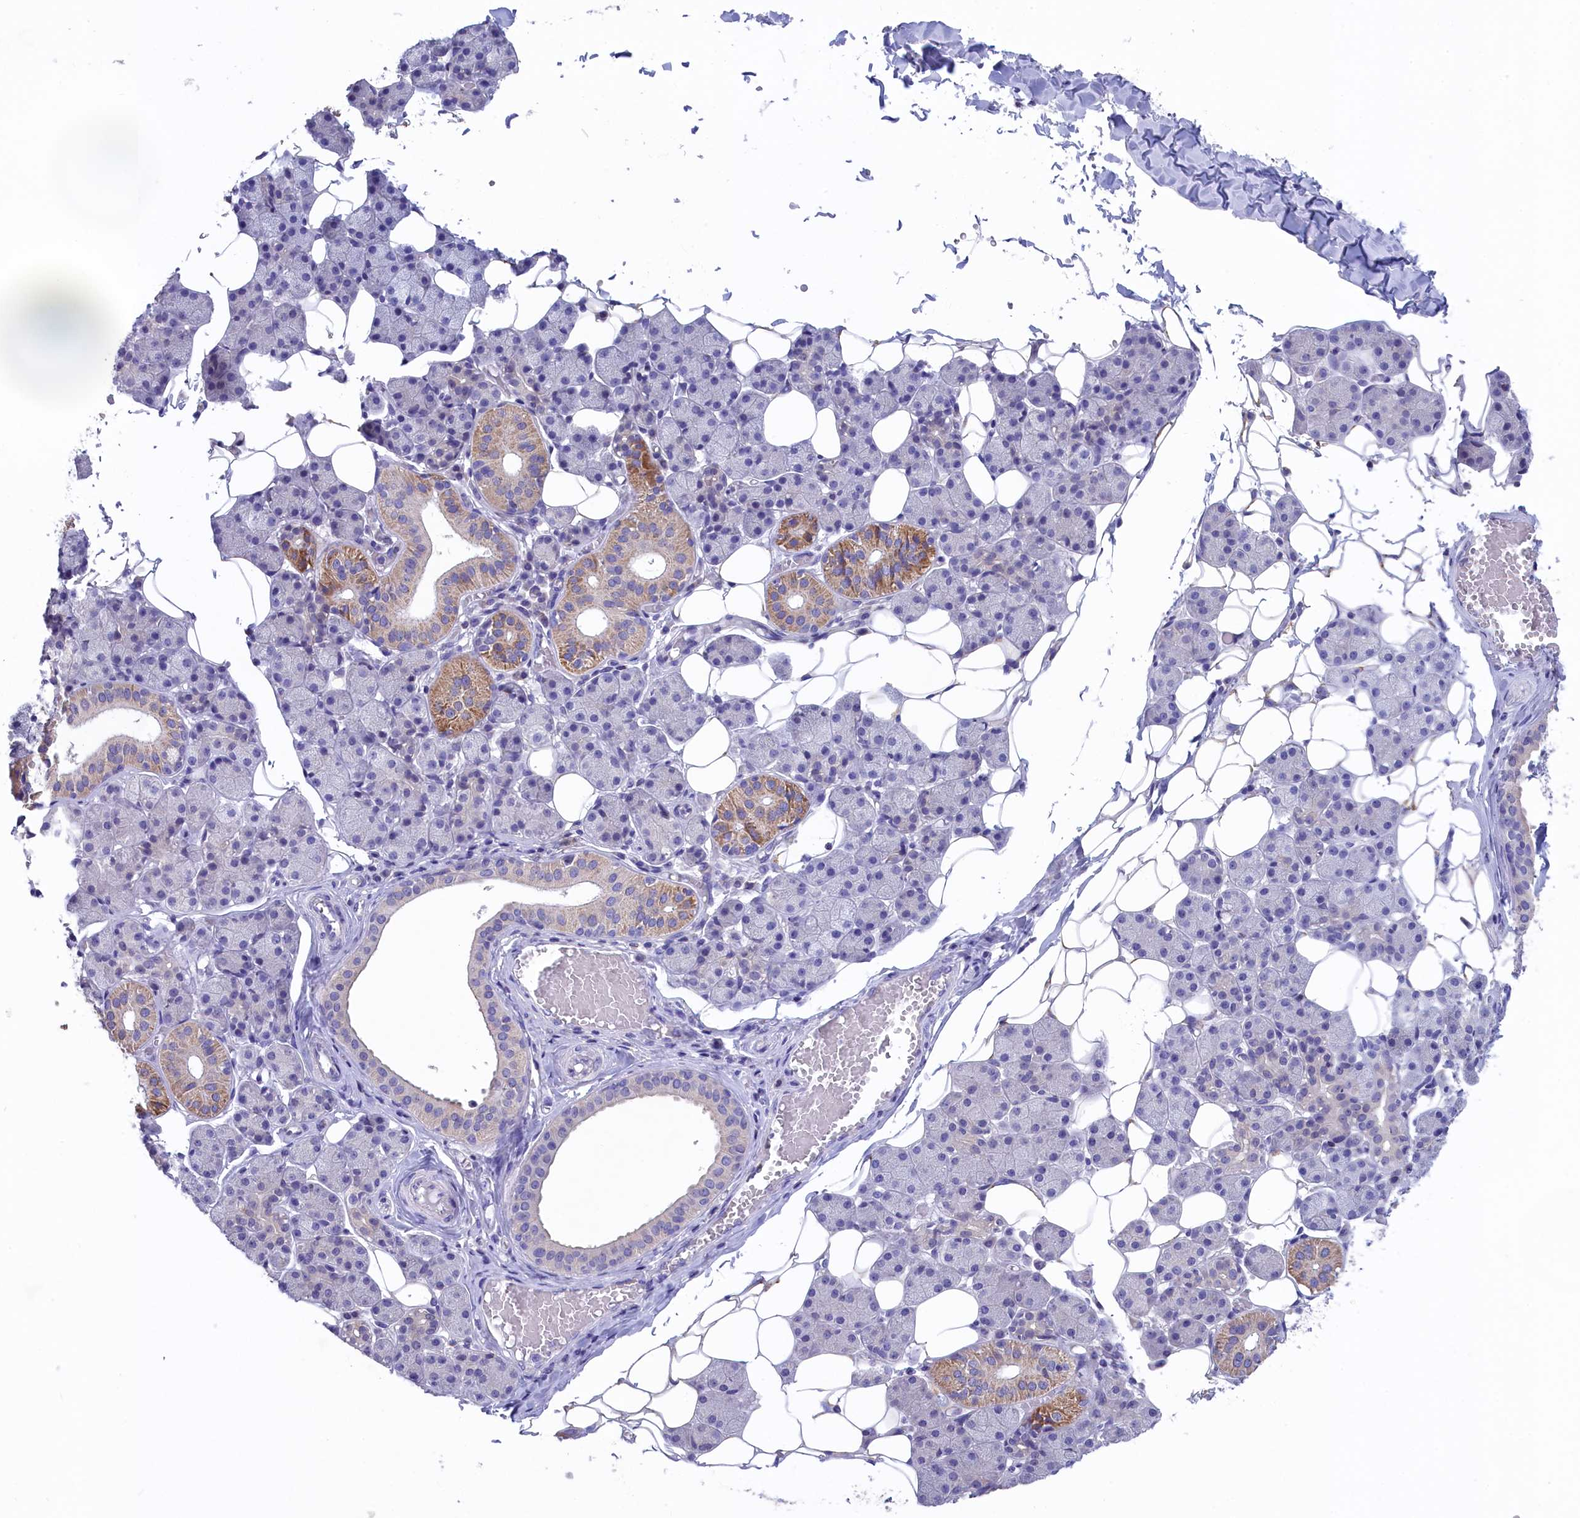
{"staining": {"intensity": "moderate", "quantity": "<25%", "location": "cytoplasmic/membranous"}, "tissue": "salivary gland", "cell_type": "Glandular cells", "image_type": "normal", "snomed": [{"axis": "morphology", "description": "Normal tissue, NOS"}, {"axis": "topography", "description": "Salivary gland"}], "caption": "High-magnification brightfield microscopy of unremarkable salivary gland stained with DAB (3,3'-diaminobenzidine) (brown) and counterstained with hematoxylin (blue). glandular cells exhibit moderate cytoplasmic/membranous staining is seen in about<25% of cells.", "gene": "PRDM12", "patient": {"sex": "female", "age": 33}}